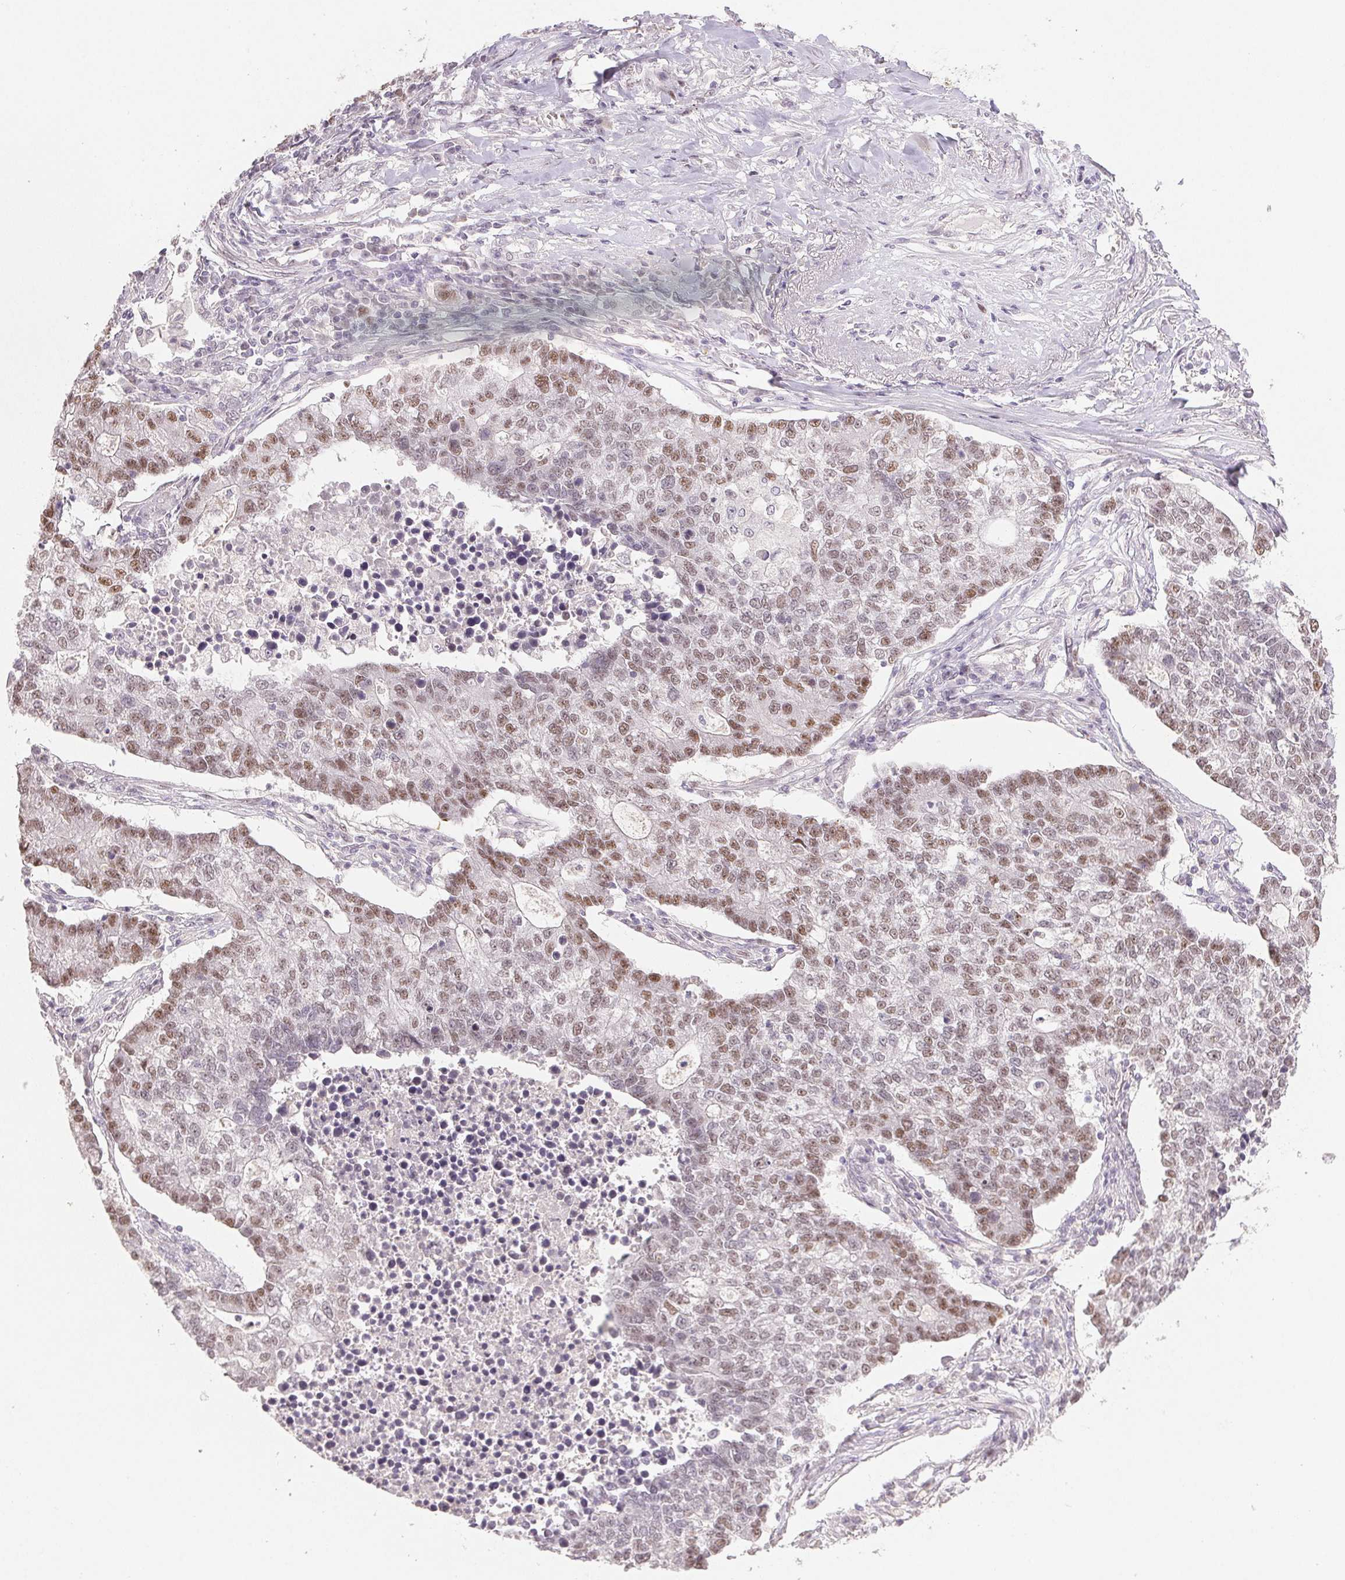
{"staining": {"intensity": "moderate", "quantity": "25%-75%", "location": "nuclear"}, "tissue": "lung cancer", "cell_type": "Tumor cells", "image_type": "cancer", "snomed": [{"axis": "morphology", "description": "Adenocarcinoma, NOS"}, {"axis": "topography", "description": "Lung"}], "caption": "Moderate nuclear protein staining is present in approximately 25%-75% of tumor cells in lung cancer (adenocarcinoma).", "gene": "POLR3G", "patient": {"sex": "male", "age": 57}}